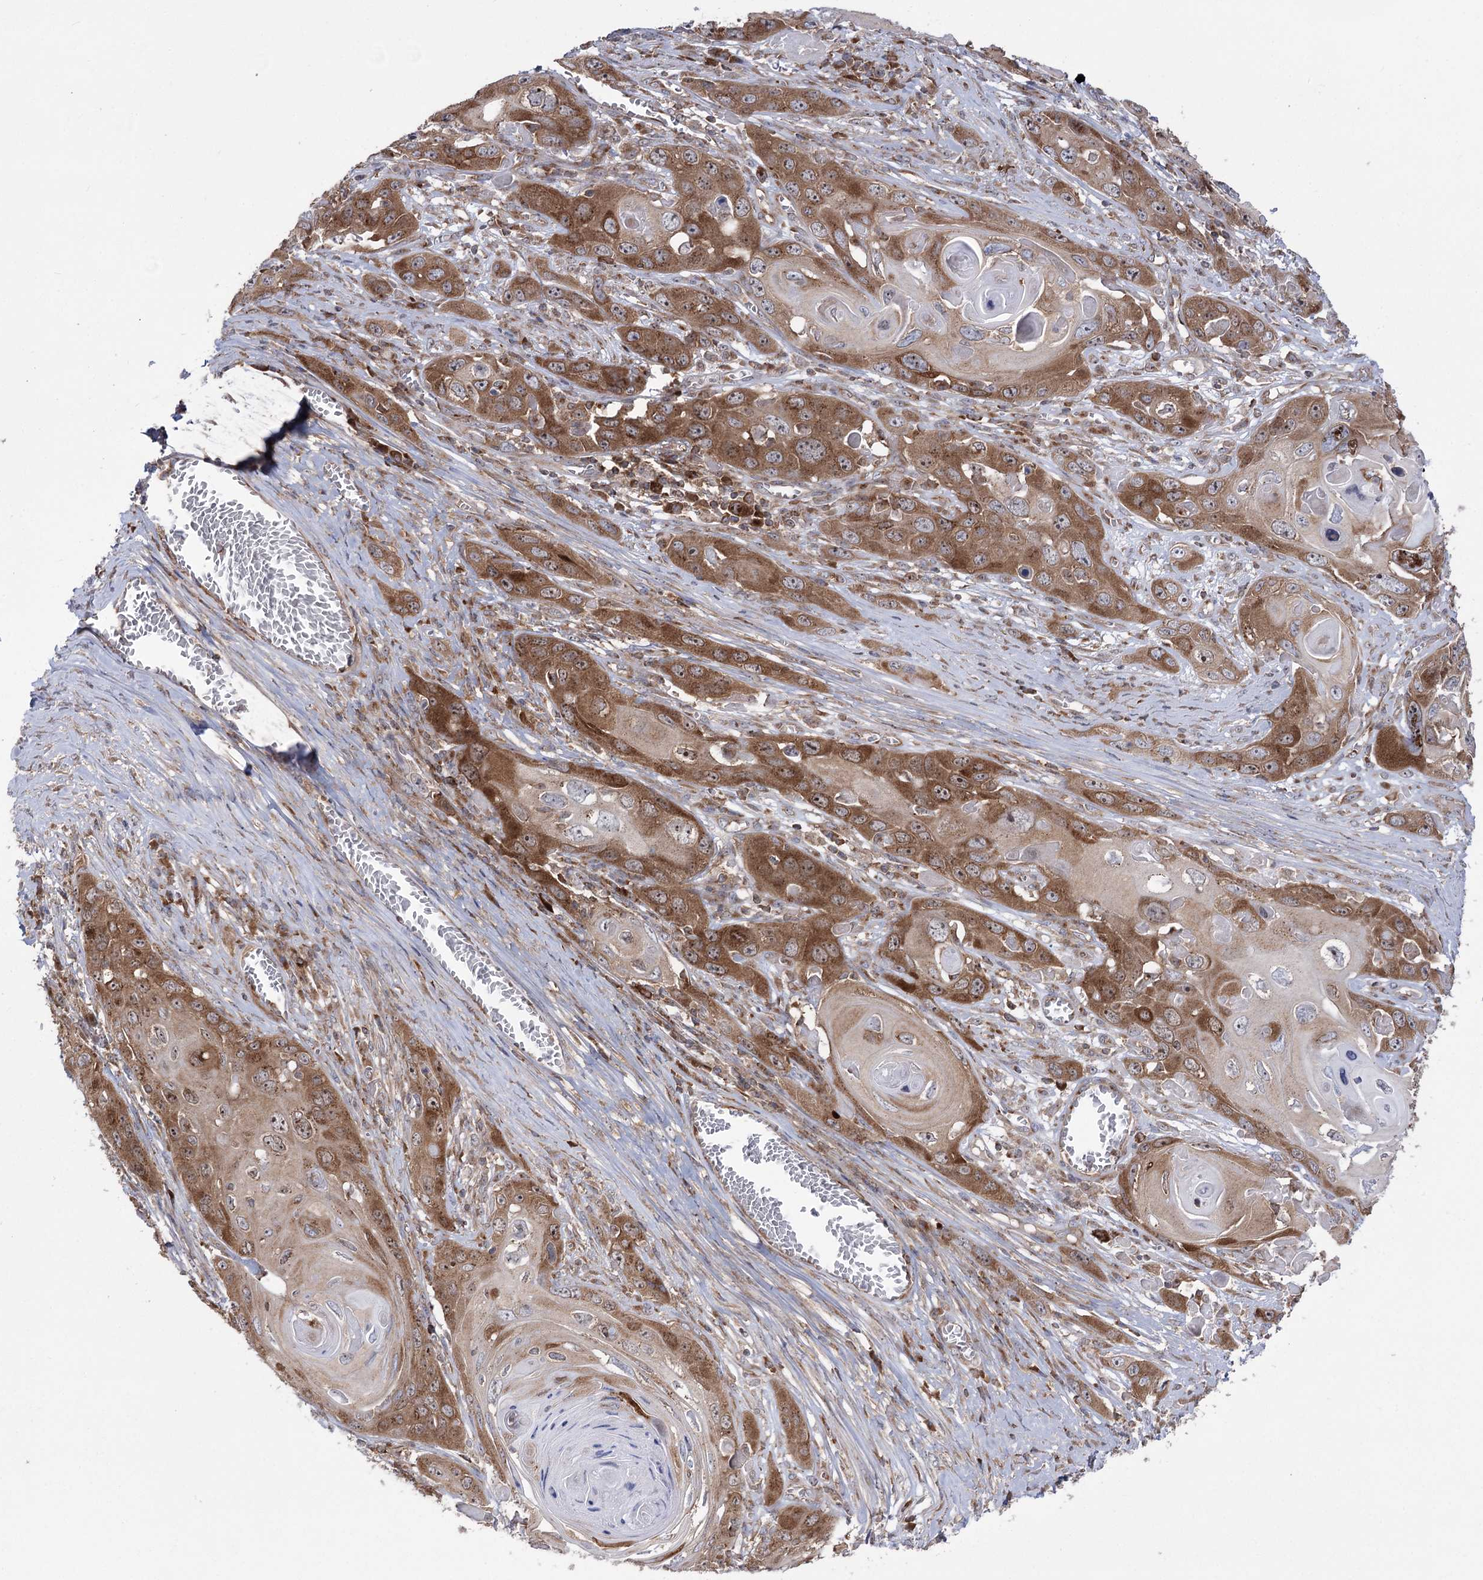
{"staining": {"intensity": "moderate", "quantity": ">75%", "location": "cytoplasmic/membranous,nuclear"}, "tissue": "skin cancer", "cell_type": "Tumor cells", "image_type": "cancer", "snomed": [{"axis": "morphology", "description": "Squamous cell carcinoma, NOS"}, {"axis": "topography", "description": "Skin"}], "caption": "Protein expression analysis of human skin cancer (squamous cell carcinoma) reveals moderate cytoplasmic/membranous and nuclear expression in approximately >75% of tumor cells.", "gene": "ZNF622", "patient": {"sex": "male", "age": 55}}